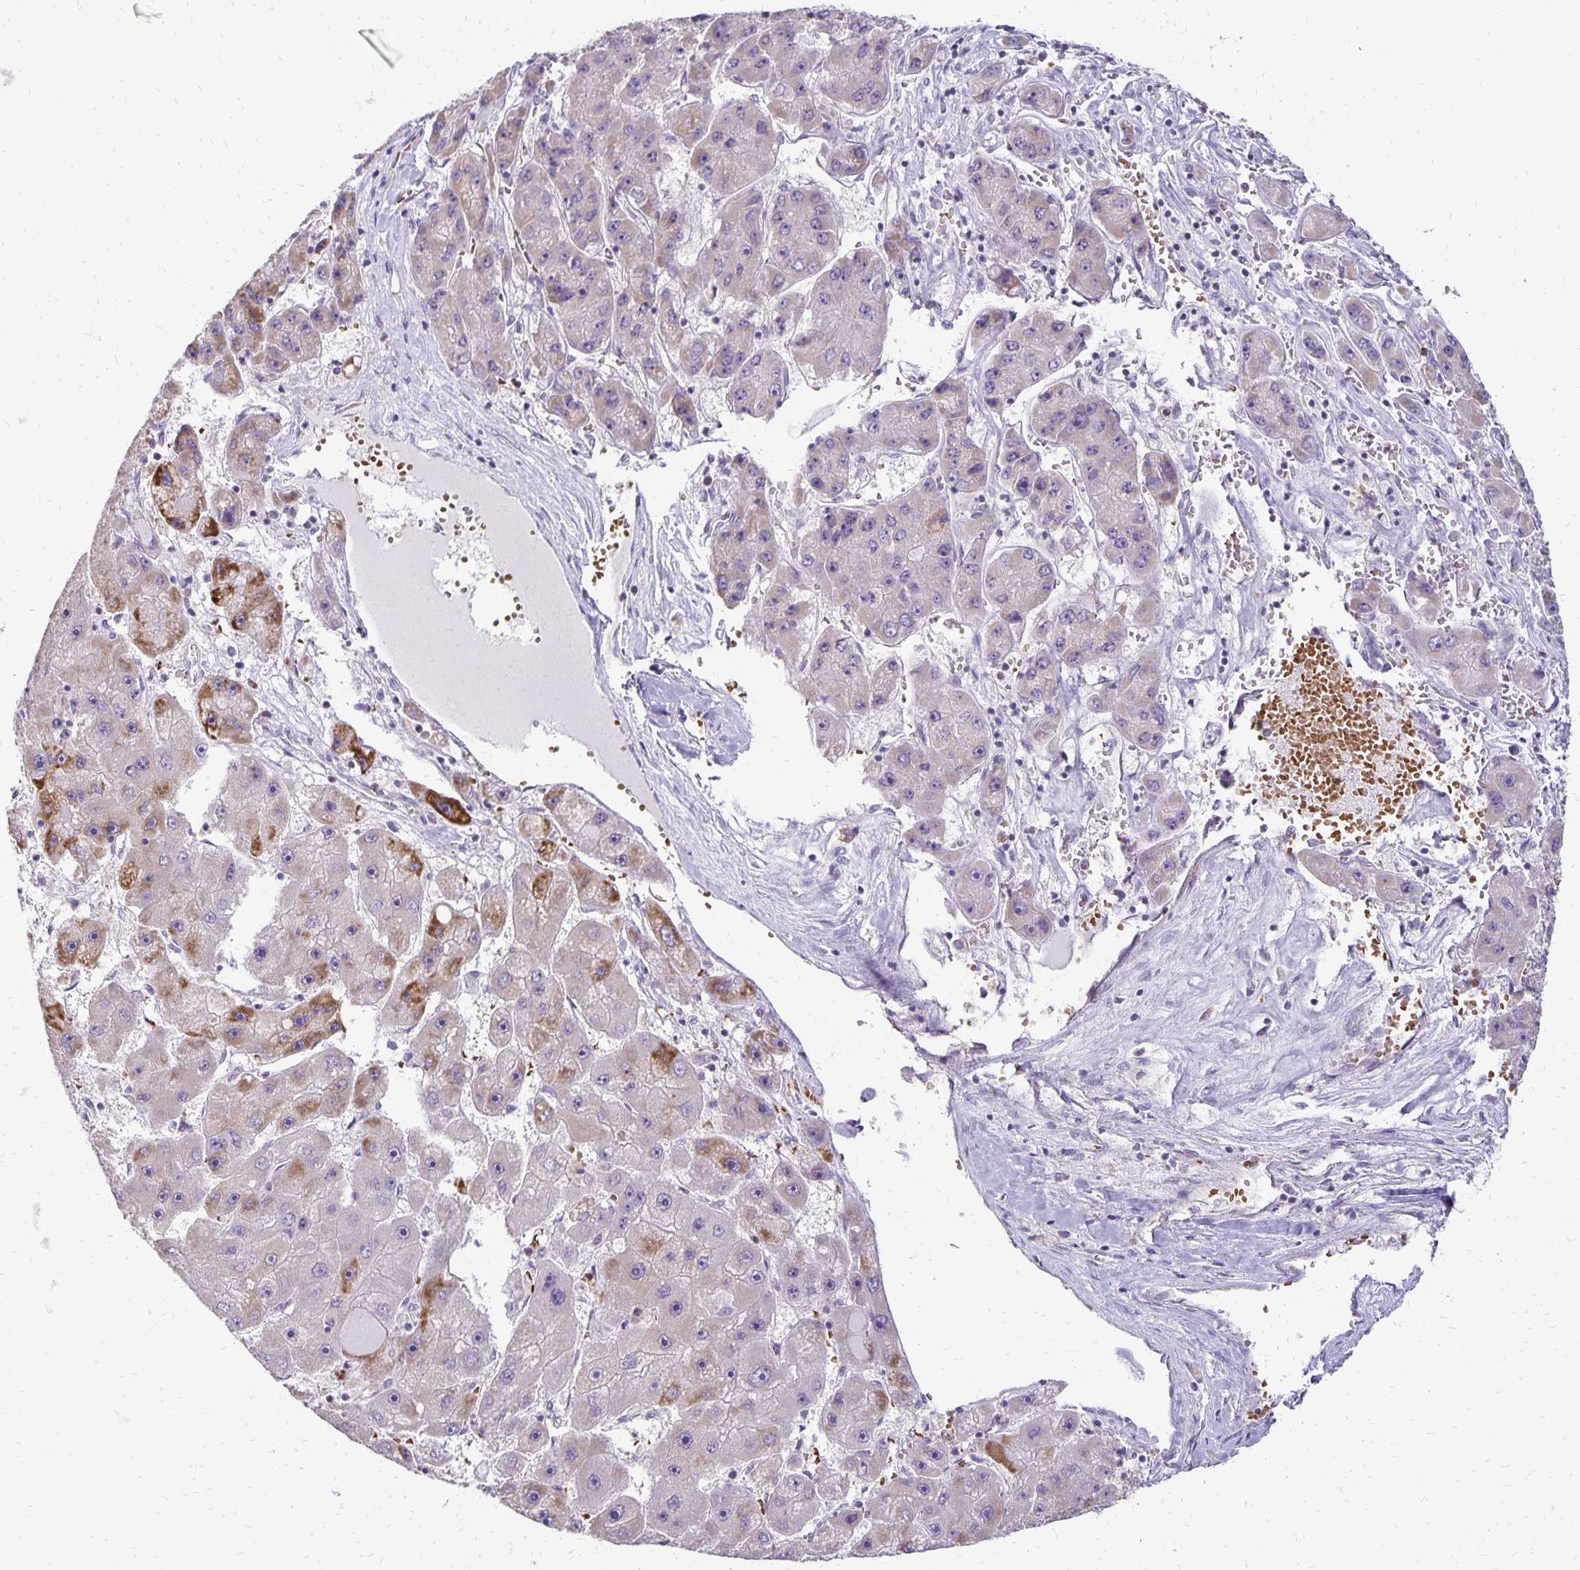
{"staining": {"intensity": "moderate", "quantity": "<25%", "location": "cytoplasmic/membranous"}, "tissue": "liver cancer", "cell_type": "Tumor cells", "image_type": "cancer", "snomed": [{"axis": "morphology", "description": "Carcinoma, Hepatocellular, NOS"}, {"axis": "topography", "description": "Liver"}], "caption": "Immunohistochemistry (IHC) histopathology image of neoplastic tissue: human hepatocellular carcinoma (liver) stained using immunohistochemistry demonstrates low levels of moderate protein expression localized specifically in the cytoplasmic/membranous of tumor cells, appearing as a cytoplasmic/membranous brown color.", "gene": "FN3K", "patient": {"sex": "female", "age": 61}}